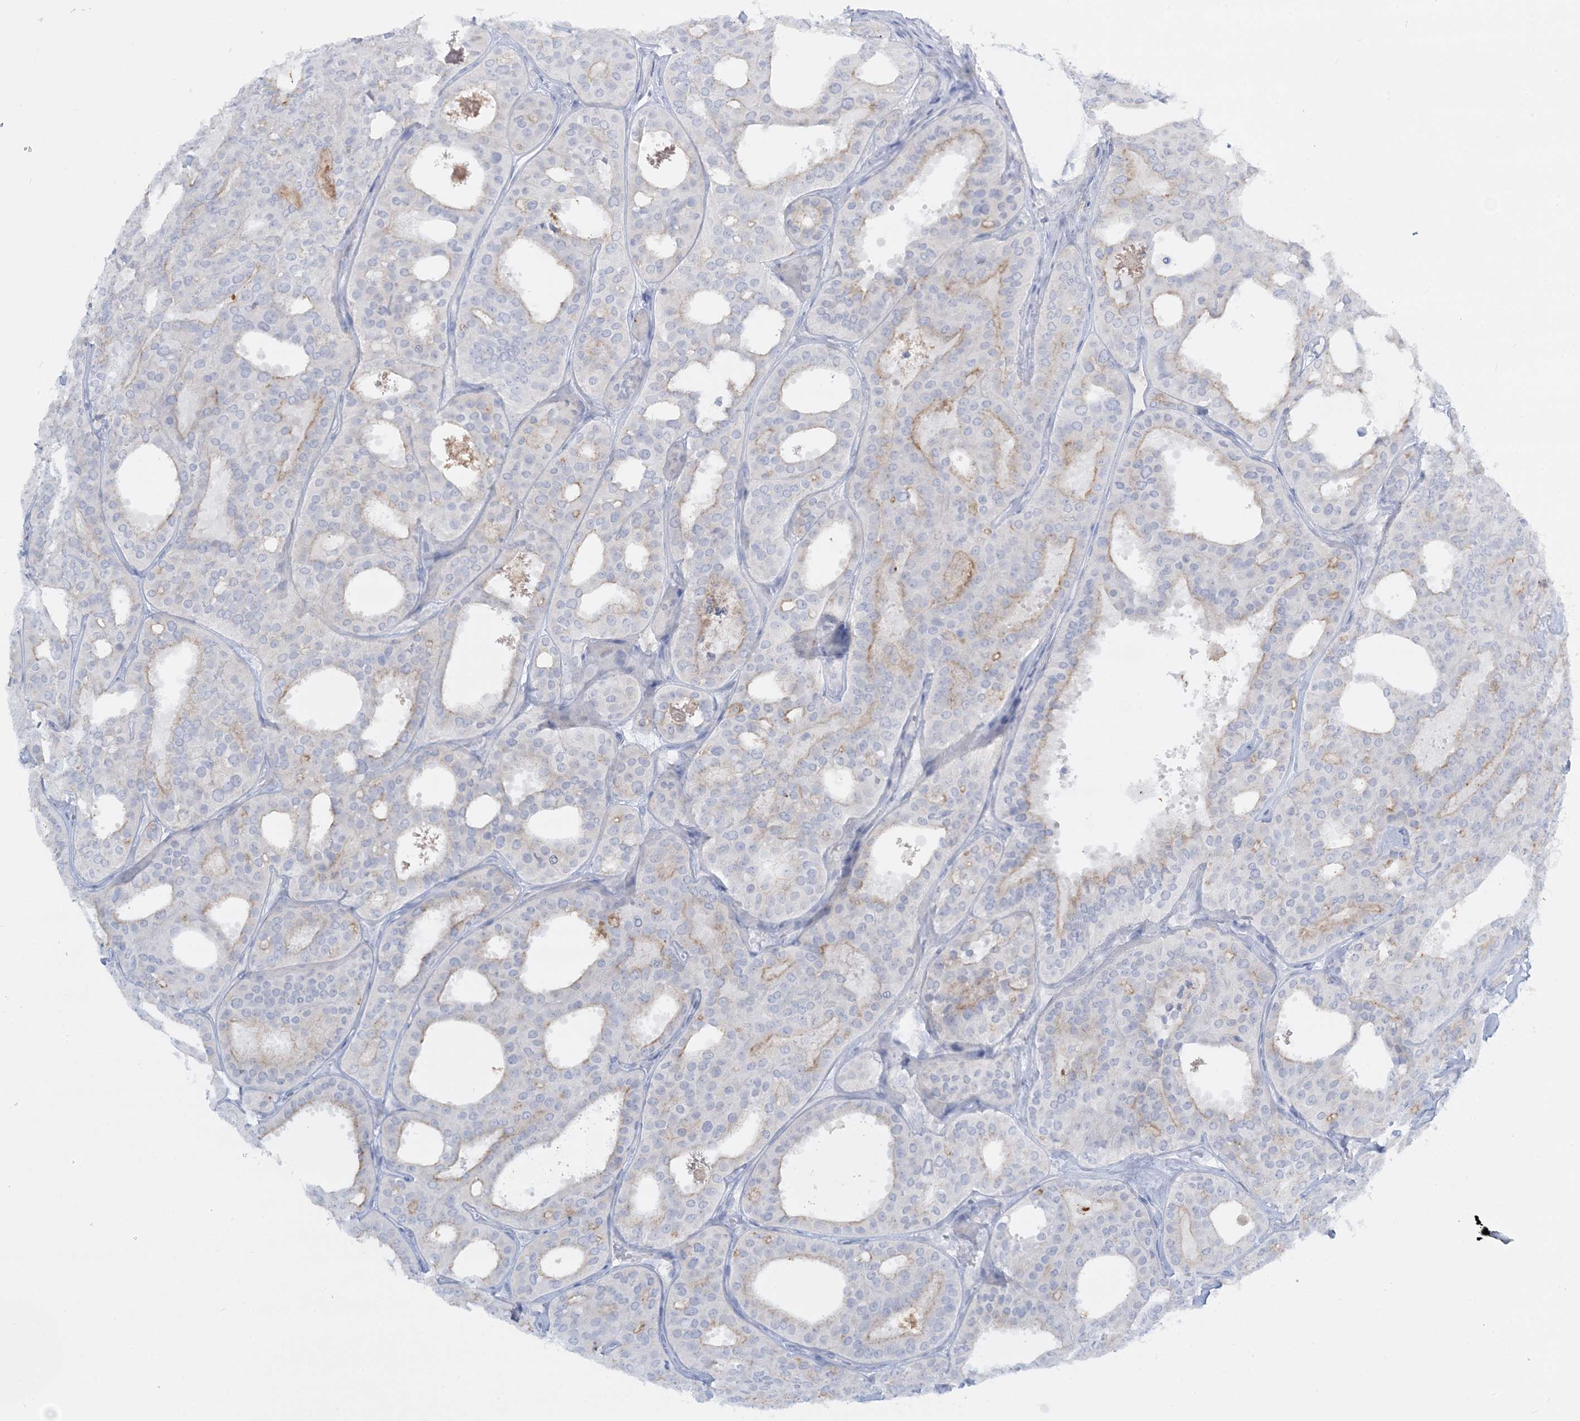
{"staining": {"intensity": "negative", "quantity": "none", "location": "none"}, "tissue": "thyroid cancer", "cell_type": "Tumor cells", "image_type": "cancer", "snomed": [{"axis": "morphology", "description": "Follicular adenoma carcinoma, NOS"}, {"axis": "topography", "description": "Thyroid gland"}], "caption": "Thyroid follicular adenoma carcinoma was stained to show a protein in brown. There is no significant expression in tumor cells.", "gene": "WDSUB1", "patient": {"sex": "male", "age": 75}}